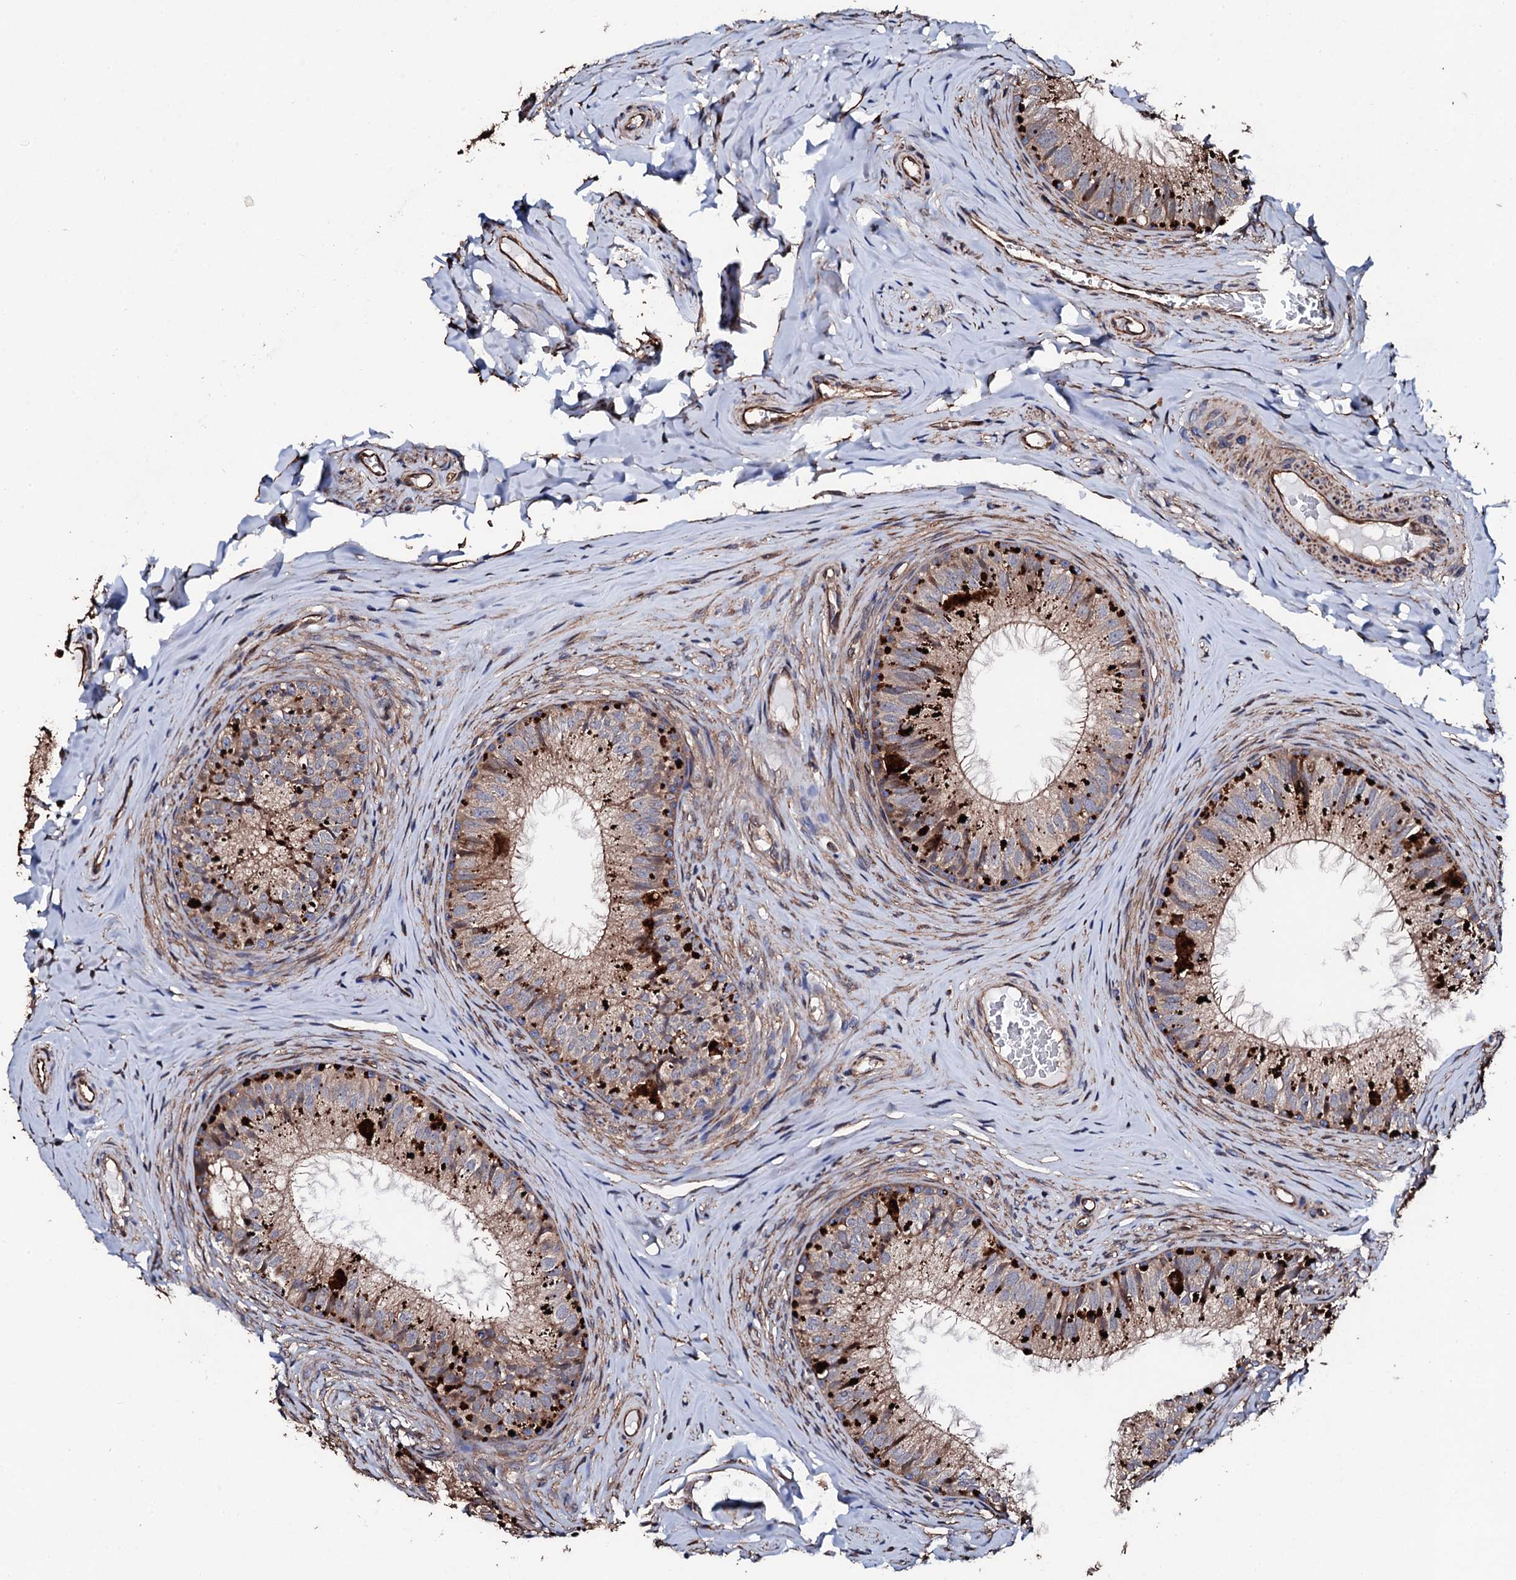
{"staining": {"intensity": "moderate", "quantity": ">75%", "location": "cytoplasmic/membranous"}, "tissue": "epididymis", "cell_type": "Glandular cells", "image_type": "normal", "snomed": [{"axis": "morphology", "description": "Normal tissue, NOS"}, {"axis": "topography", "description": "Epididymis"}], "caption": "Protein staining of benign epididymis exhibits moderate cytoplasmic/membranous staining in approximately >75% of glandular cells.", "gene": "CKAP5", "patient": {"sex": "male", "age": 34}}